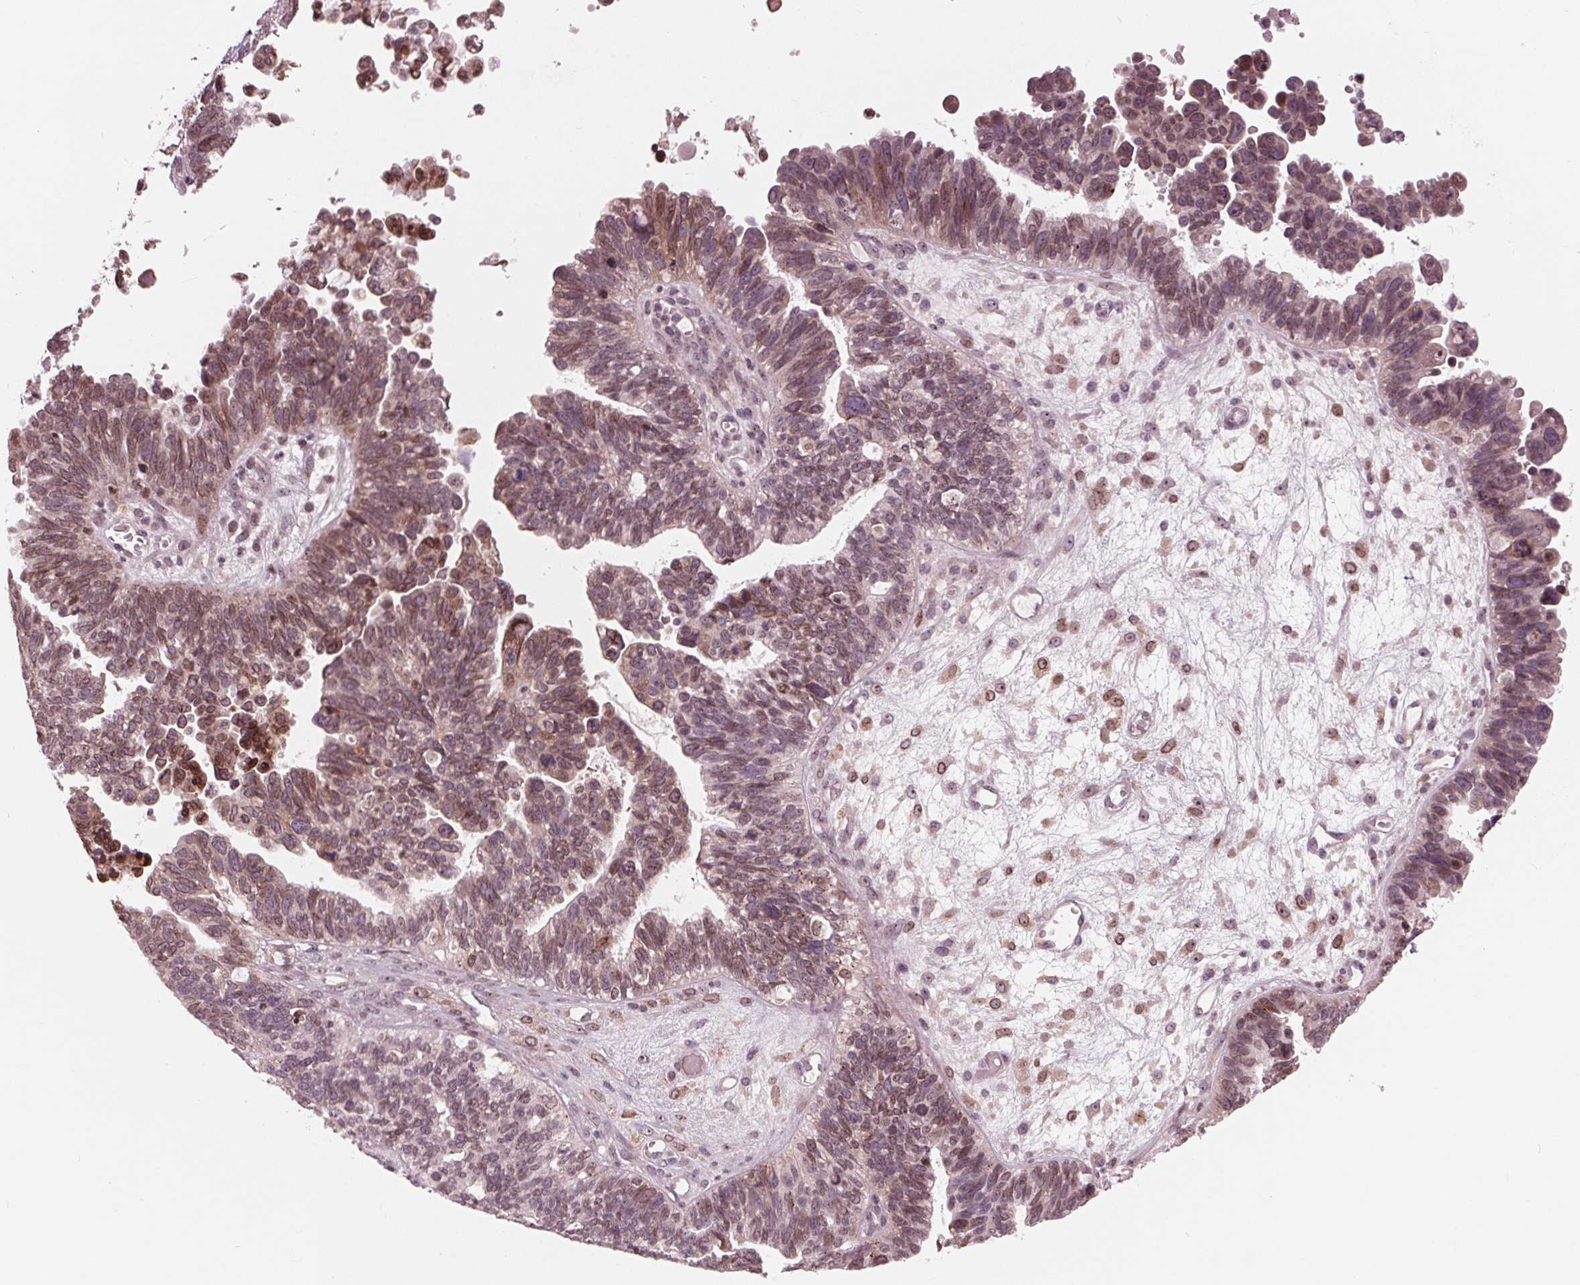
{"staining": {"intensity": "weak", "quantity": "25%-75%", "location": "cytoplasmic/membranous,nuclear"}, "tissue": "ovarian cancer", "cell_type": "Tumor cells", "image_type": "cancer", "snomed": [{"axis": "morphology", "description": "Cystadenocarcinoma, serous, NOS"}, {"axis": "topography", "description": "Ovary"}], "caption": "There is low levels of weak cytoplasmic/membranous and nuclear staining in tumor cells of ovarian cancer, as demonstrated by immunohistochemical staining (brown color).", "gene": "NUP210", "patient": {"sex": "female", "age": 60}}